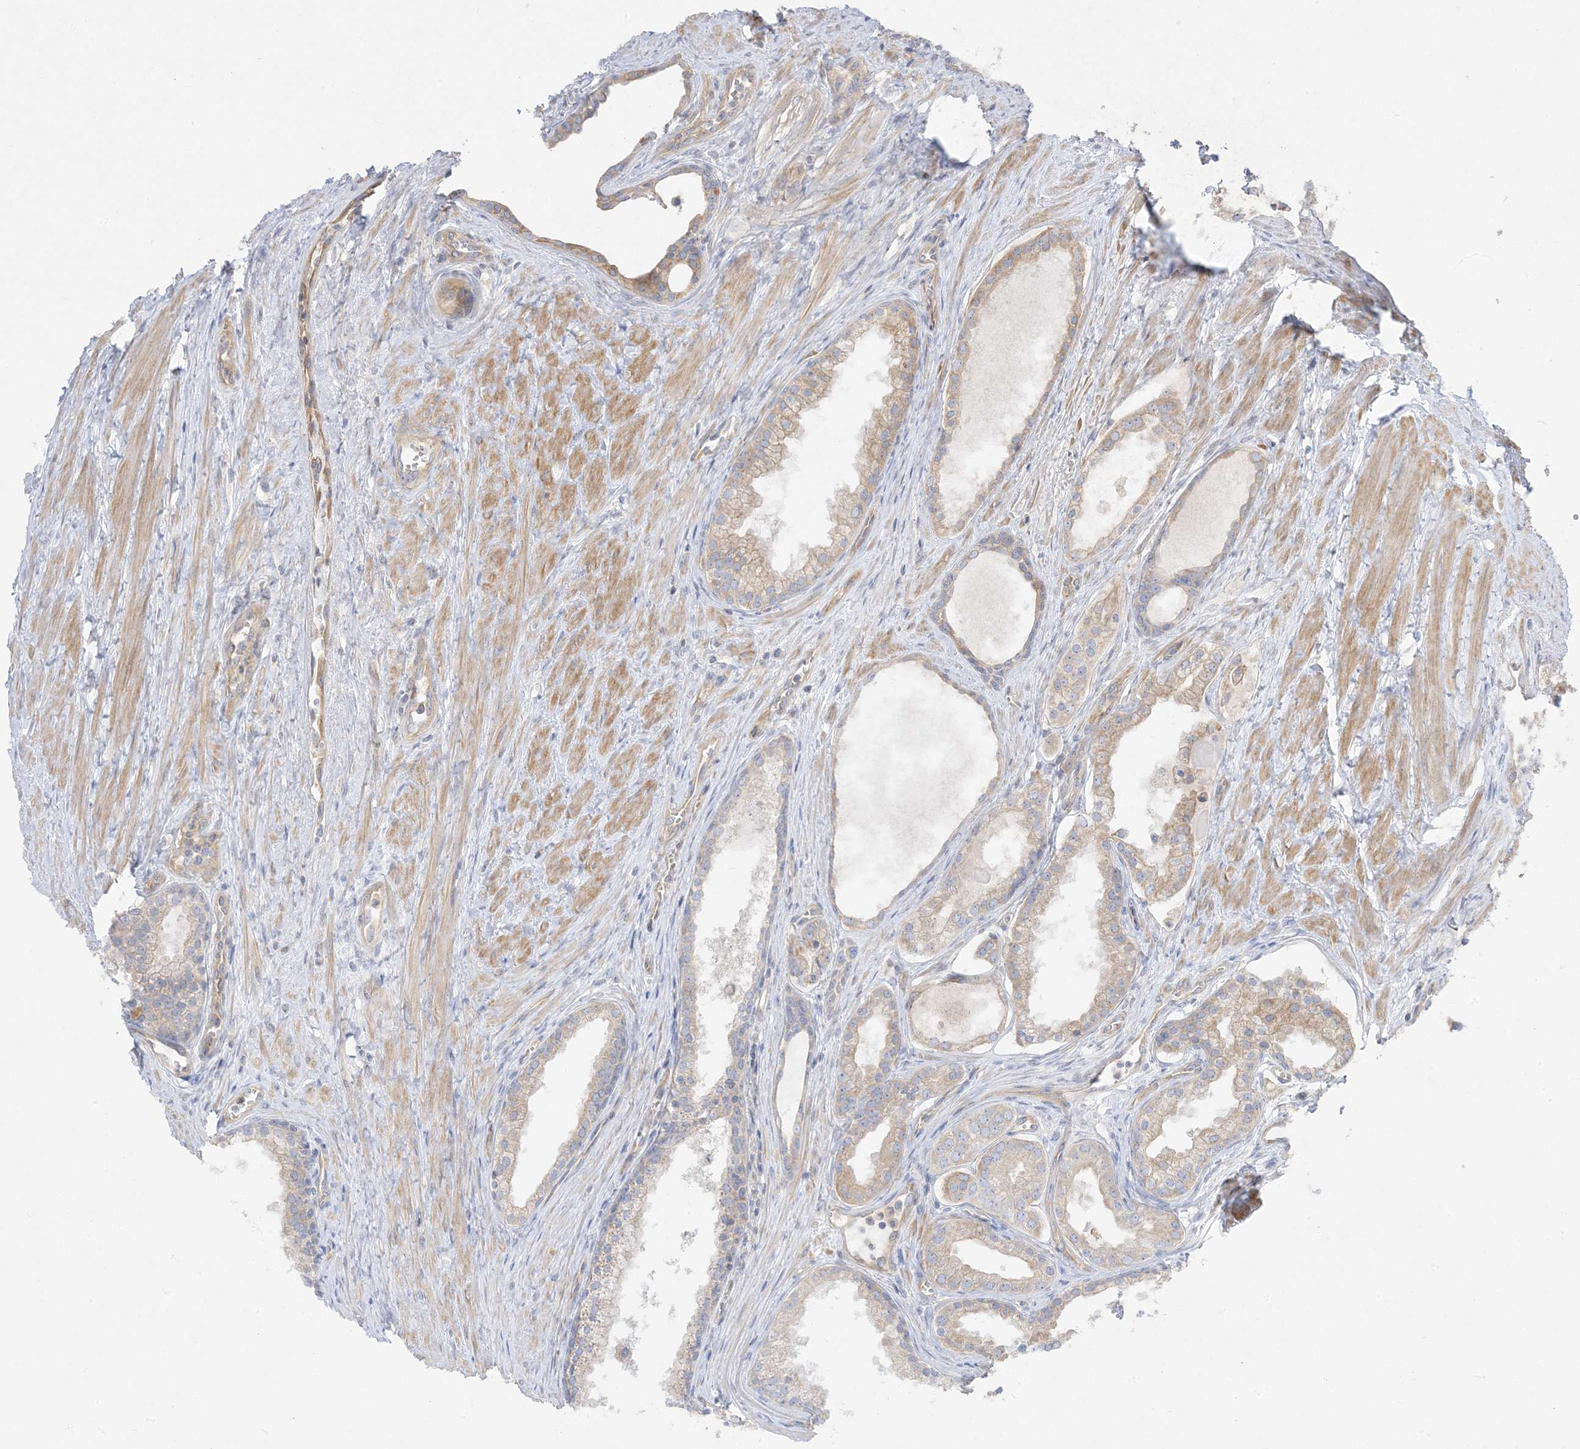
{"staining": {"intensity": "weak", "quantity": "25%-75%", "location": "cytoplasmic/membranous"}, "tissue": "prostate cancer", "cell_type": "Tumor cells", "image_type": "cancer", "snomed": [{"axis": "morphology", "description": "Adenocarcinoma, High grade"}, {"axis": "topography", "description": "Prostate"}], "caption": "Prostate cancer (adenocarcinoma (high-grade)) stained for a protein (brown) displays weak cytoplasmic/membranous positive staining in approximately 25%-75% of tumor cells.", "gene": "ARHGEF9", "patient": {"sex": "male", "age": 68}}